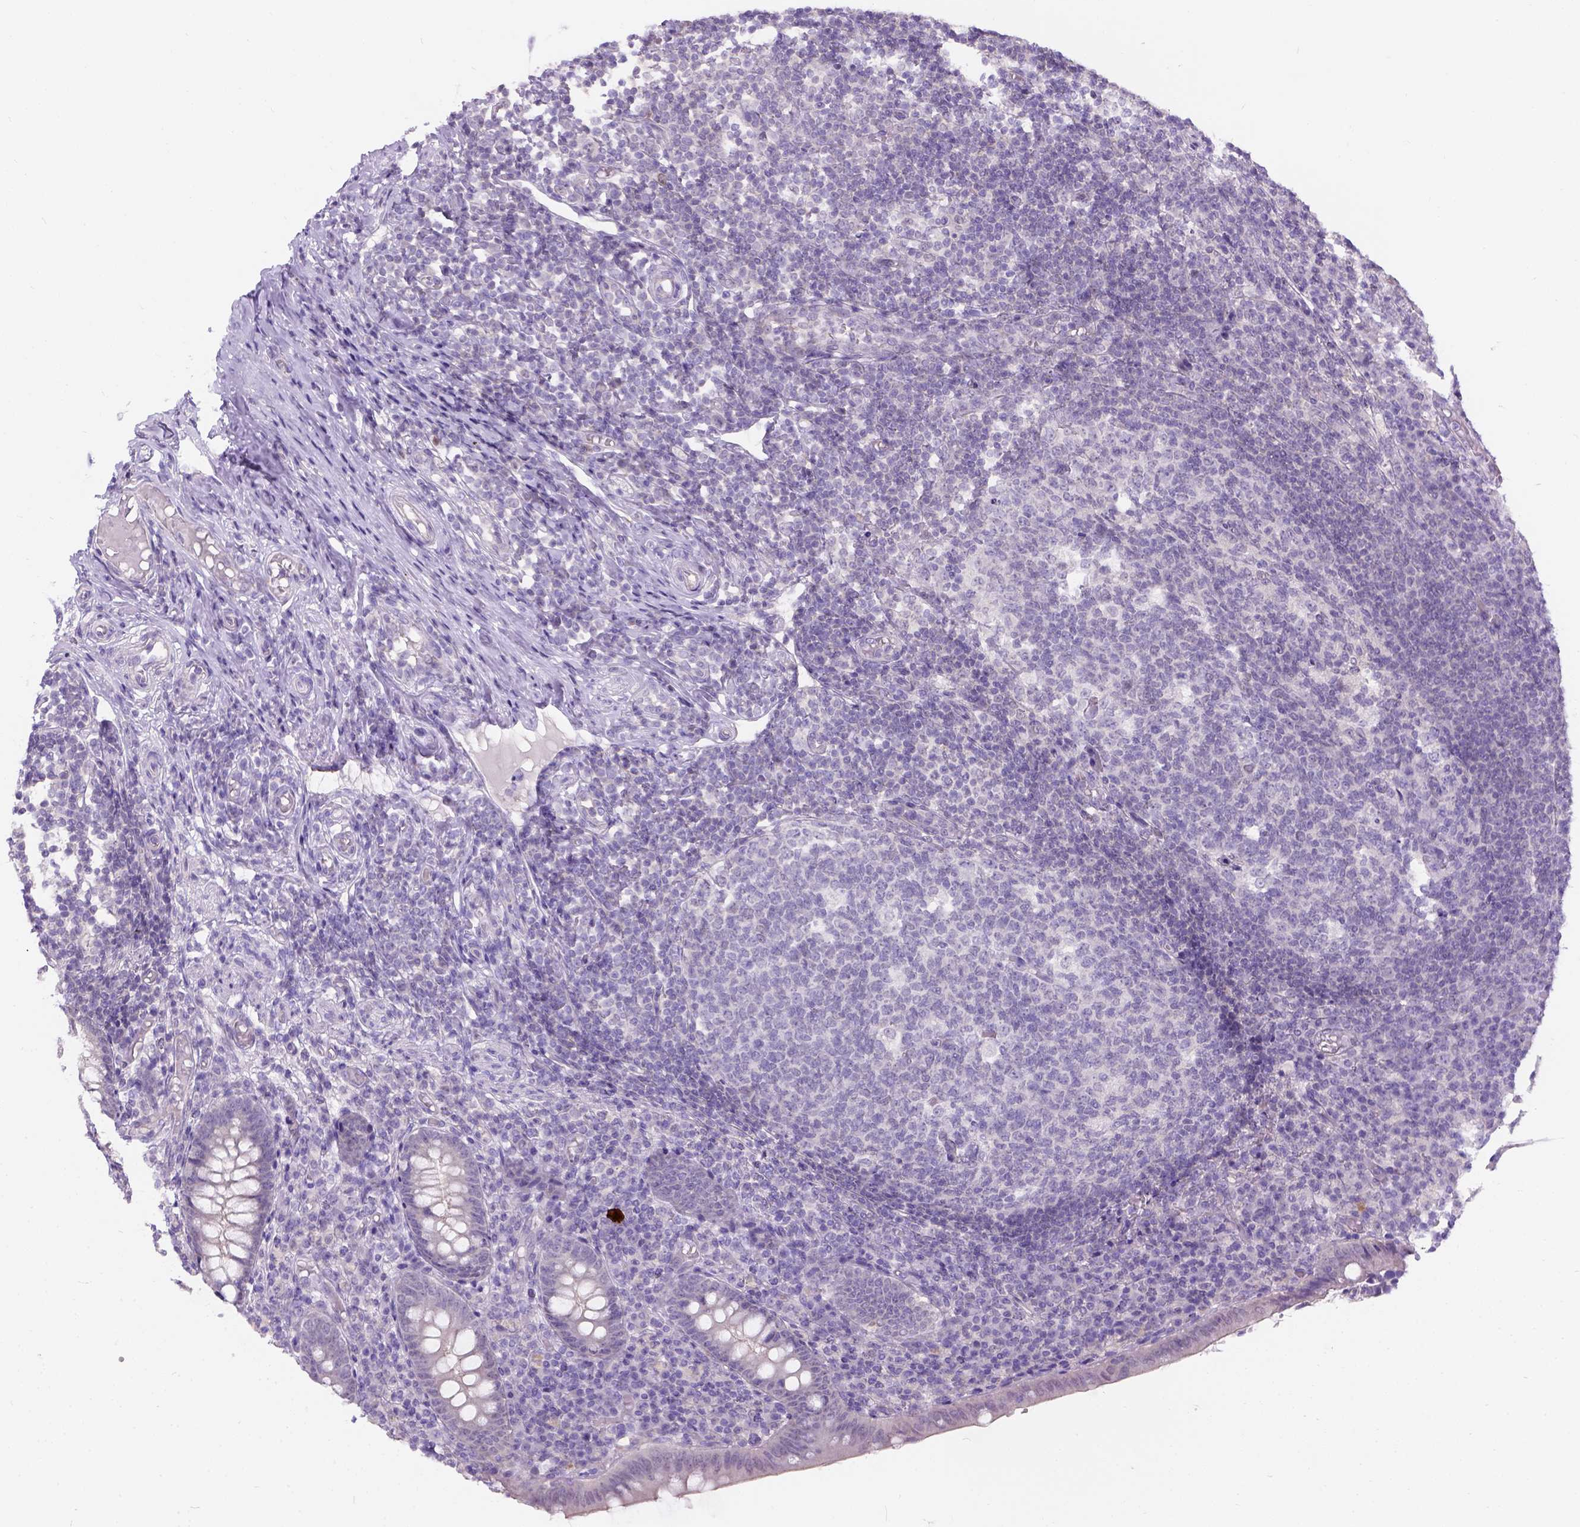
{"staining": {"intensity": "negative", "quantity": "none", "location": "none"}, "tissue": "appendix", "cell_type": "Glandular cells", "image_type": "normal", "snomed": [{"axis": "morphology", "description": "Normal tissue, NOS"}, {"axis": "topography", "description": "Appendix"}], "caption": "Photomicrograph shows no protein expression in glandular cells of unremarkable appendix.", "gene": "C20orf144", "patient": {"sex": "male", "age": 18}}